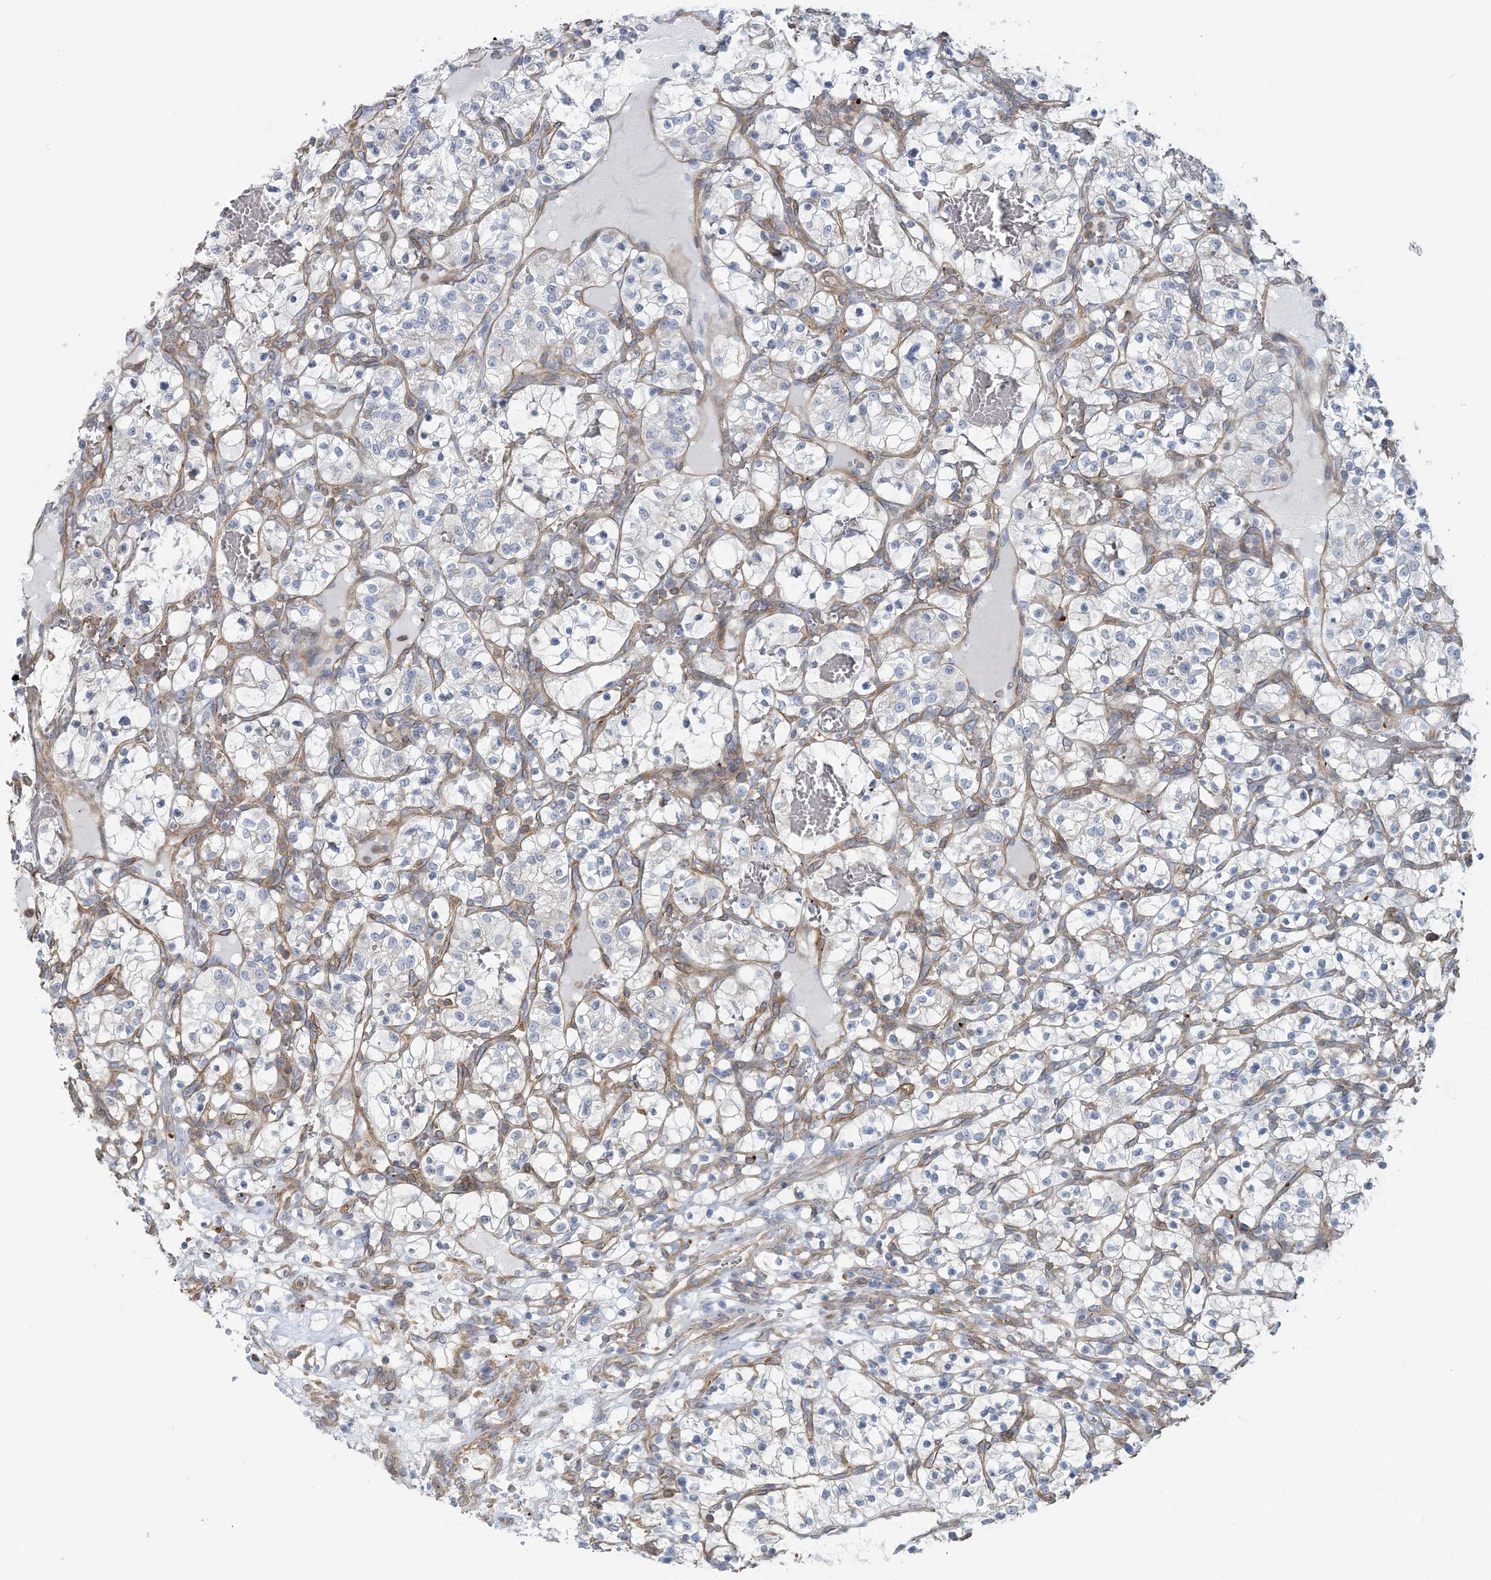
{"staining": {"intensity": "negative", "quantity": "none", "location": "none"}, "tissue": "renal cancer", "cell_type": "Tumor cells", "image_type": "cancer", "snomed": [{"axis": "morphology", "description": "Adenocarcinoma, NOS"}, {"axis": "topography", "description": "Kidney"}], "caption": "The image reveals no staining of tumor cells in renal cancer.", "gene": "CUEDC2", "patient": {"sex": "female", "age": 57}}